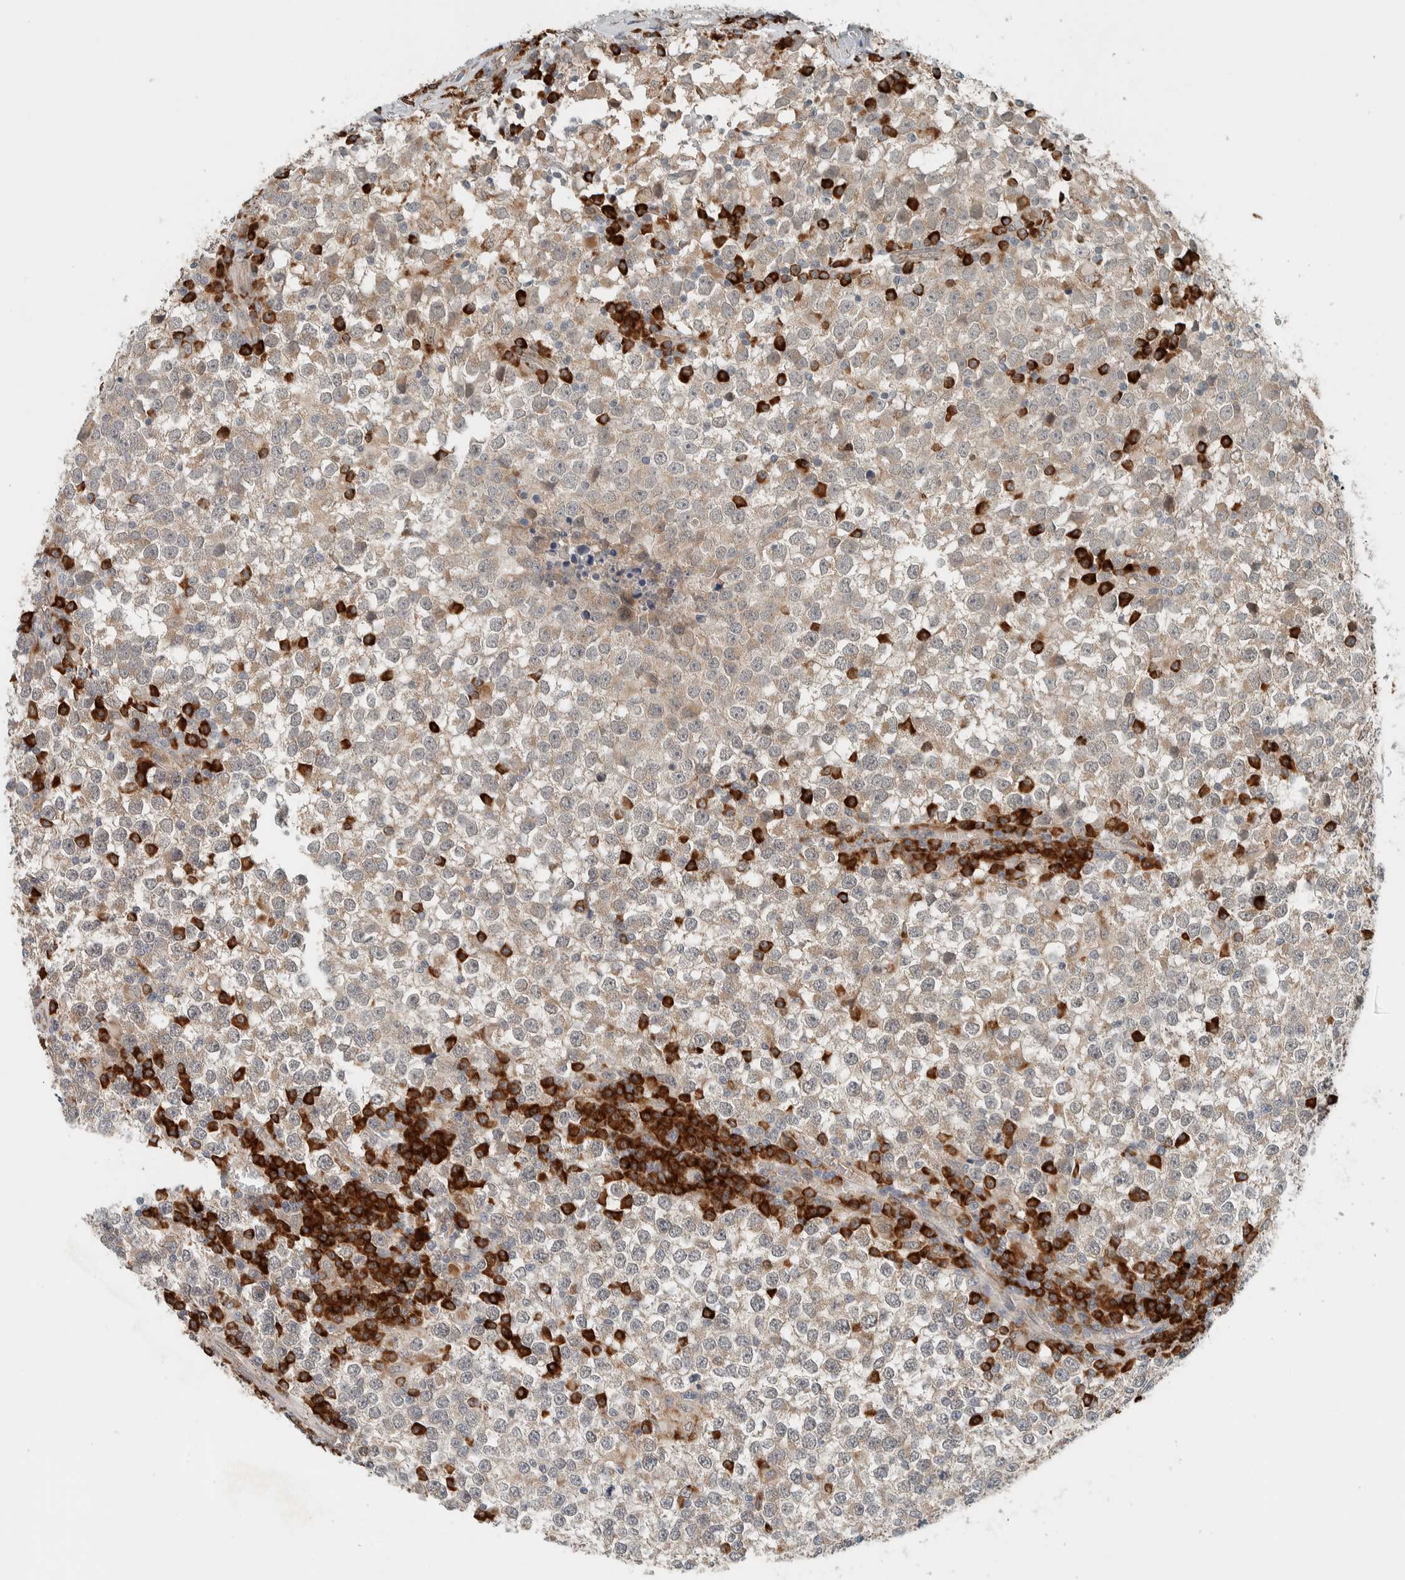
{"staining": {"intensity": "weak", "quantity": "<25%", "location": "cytoplasmic/membranous"}, "tissue": "testis cancer", "cell_type": "Tumor cells", "image_type": "cancer", "snomed": [{"axis": "morphology", "description": "Seminoma, NOS"}, {"axis": "topography", "description": "Testis"}], "caption": "Protein analysis of testis cancer (seminoma) demonstrates no significant staining in tumor cells.", "gene": "CTBP2", "patient": {"sex": "male", "age": 65}}